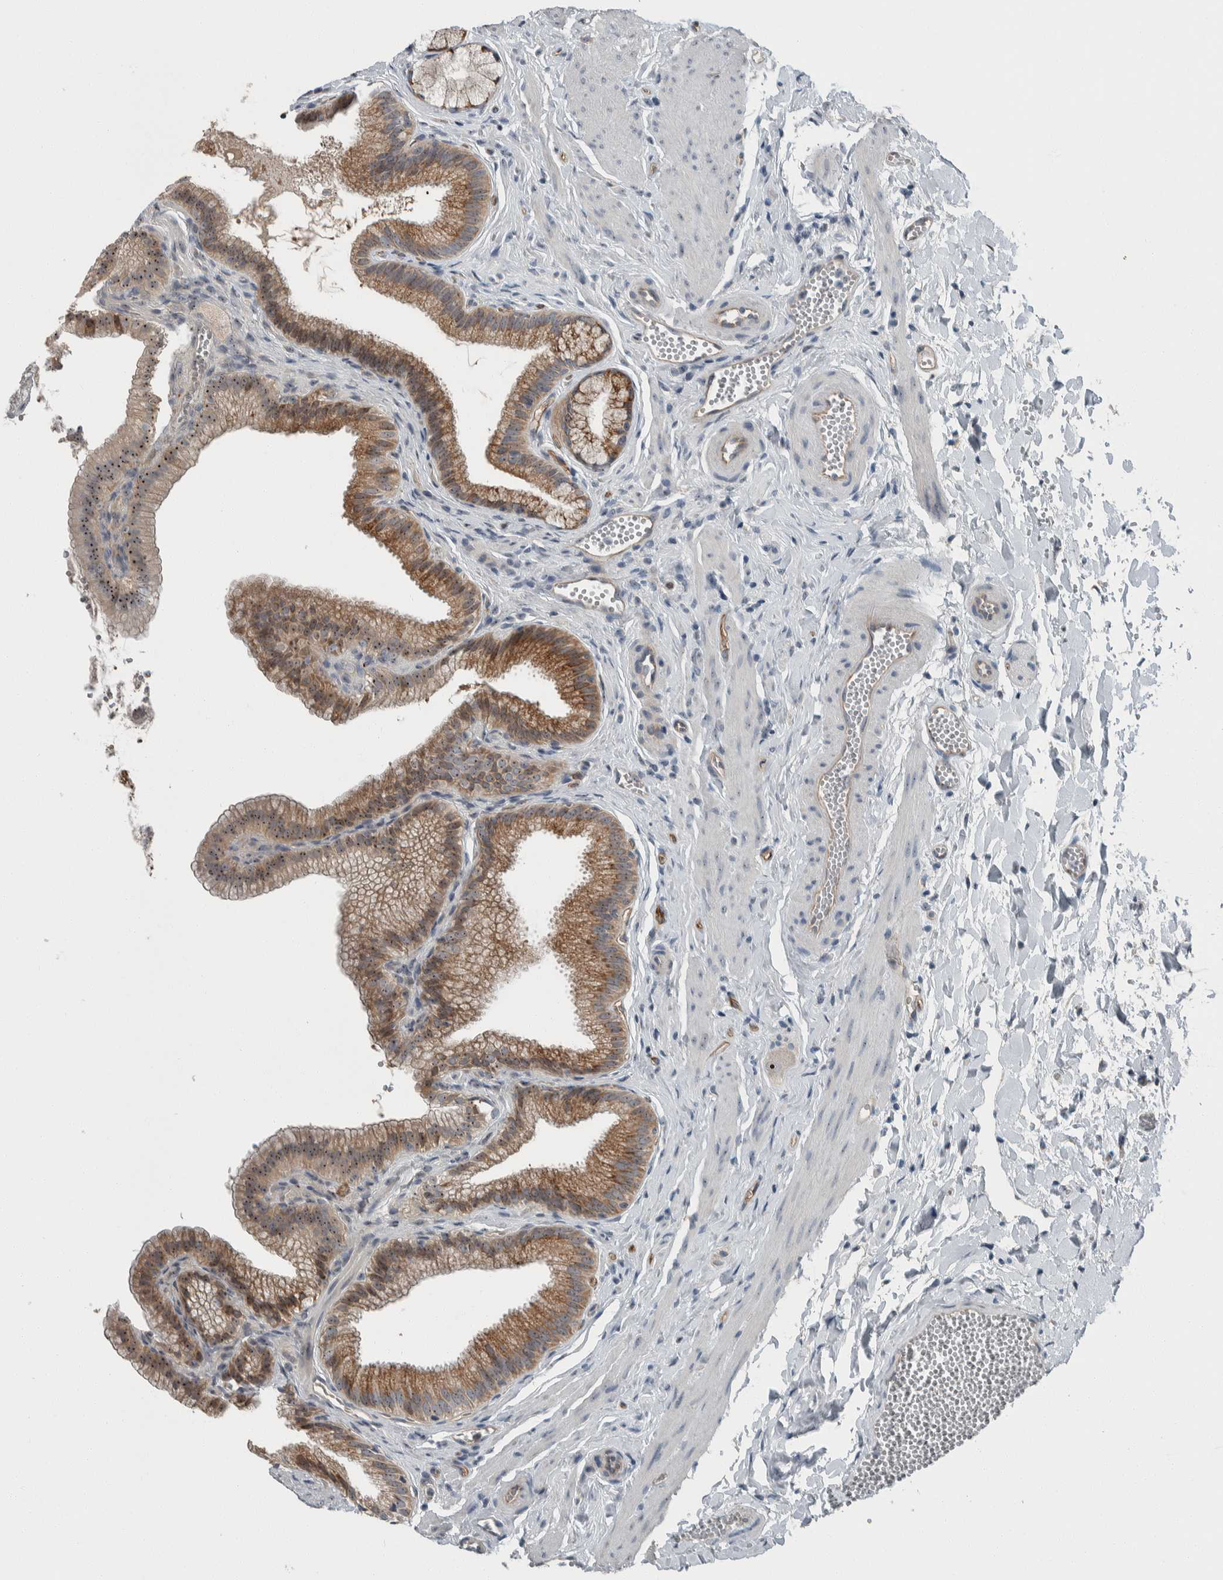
{"staining": {"intensity": "moderate", "quantity": ">75%", "location": "cytoplasmic/membranous,nuclear"}, "tissue": "gallbladder", "cell_type": "Glandular cells", "image_type": "normal", "snomed": [{"axis": "morphology", "description": "Normal tissue, NOS"}, {"axis": "topography", "description": "Gallbladder"}], "caption": "This photomicrograph displays benign gallbladder stained with immunohistochemistry (IHC) to label a protein in brown. The cytoplasmic/membranous,nuclear of glandular cells show moderate positivity for the protein. Nuclei are counter-stained blue.", "gene": "USP25", "patient": {"sex": "male", "age": 38}}